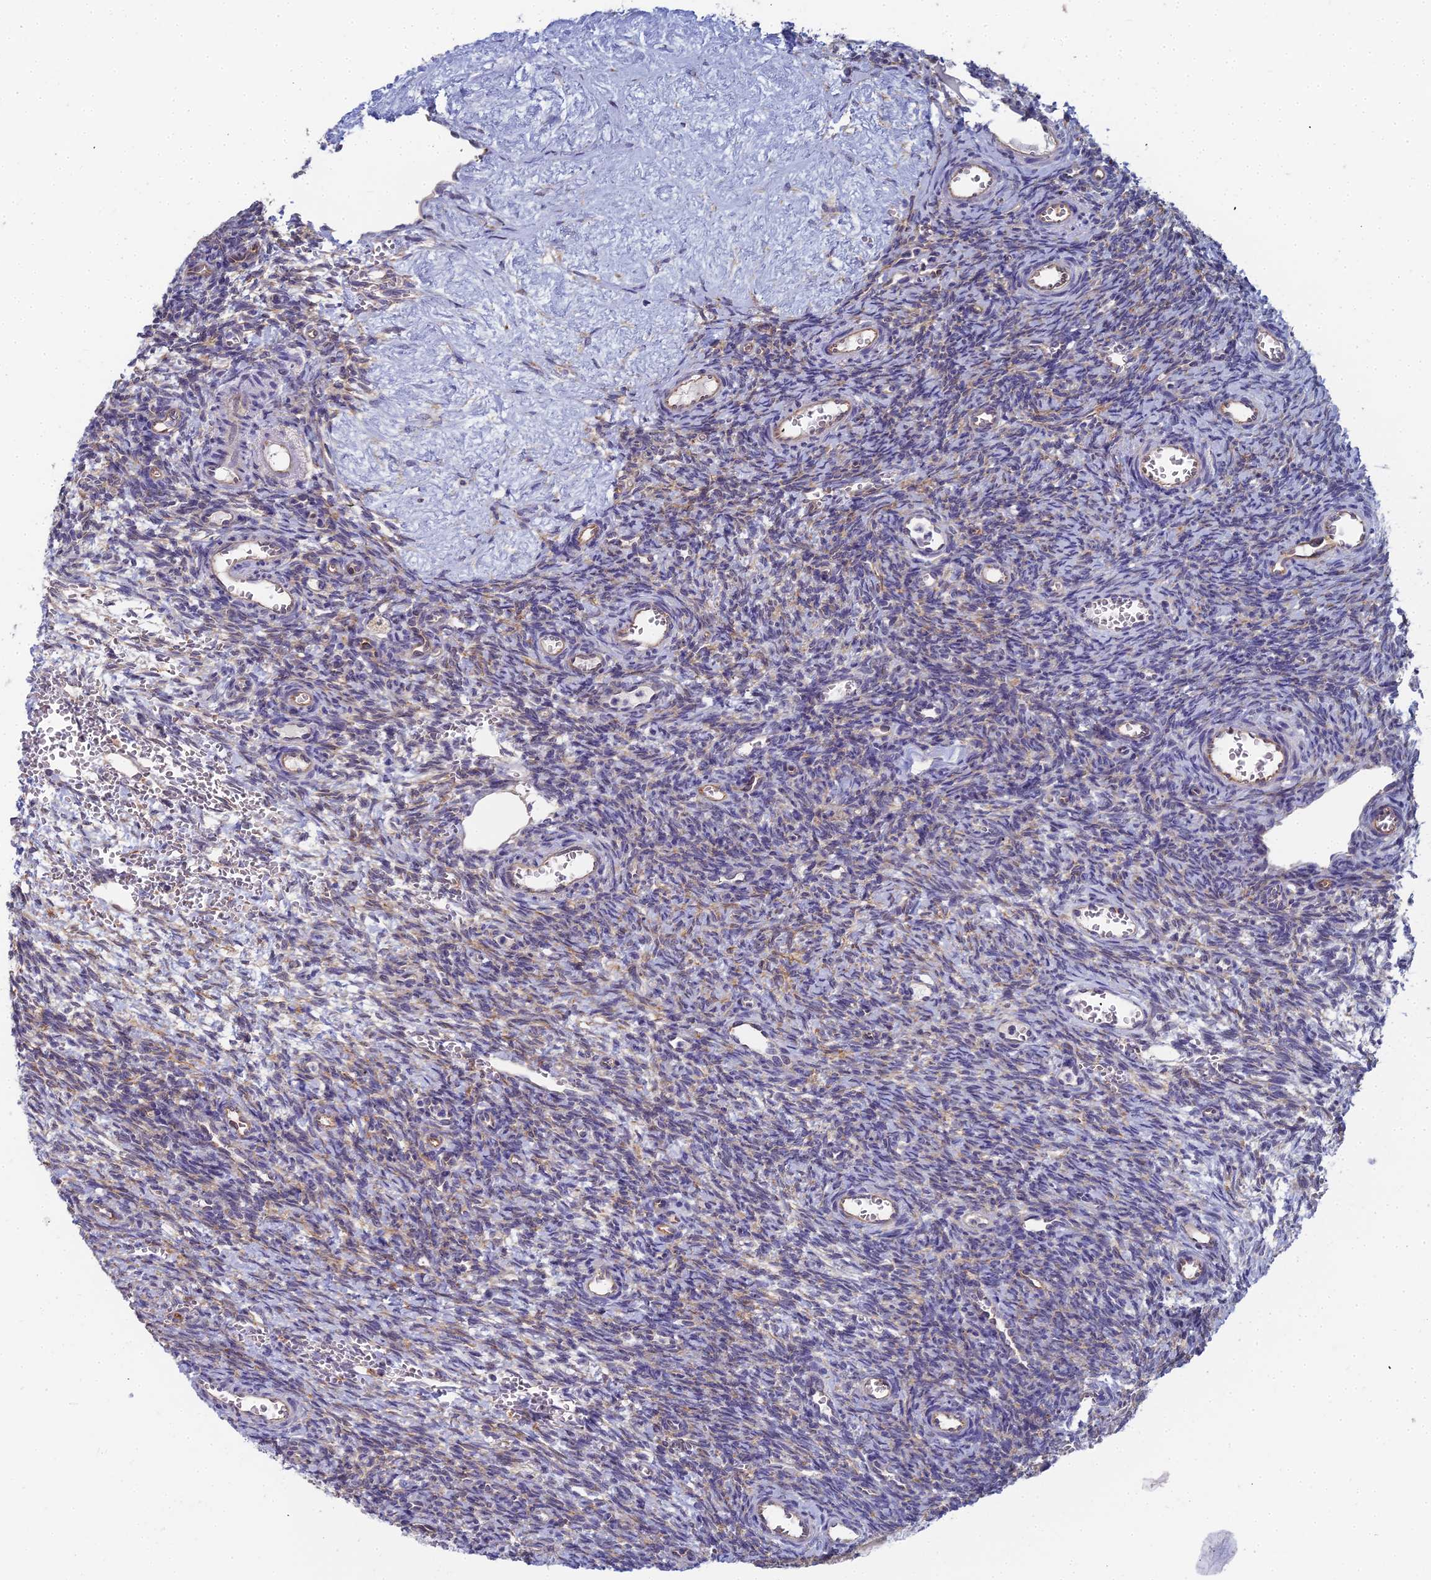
{"staining": {"intensity": "weak", "quantity": "<25%", "location": "cytoplasmic/membranous"}, "tissue": "ovary", "cell_type": "Ovarian stroma cells", "image_type": "normal", "snomed": [{"axis": "morphology", "description": "Normal tissue, NOS"}, {"axis": "topography", "description": "Ovary"}], "caption": "This is an IHC micrograph of normal human ovary. There is no expression in ovarian stroma cells.", "gene": "RDX", "patient": {"sex": "female", "age": 39}}